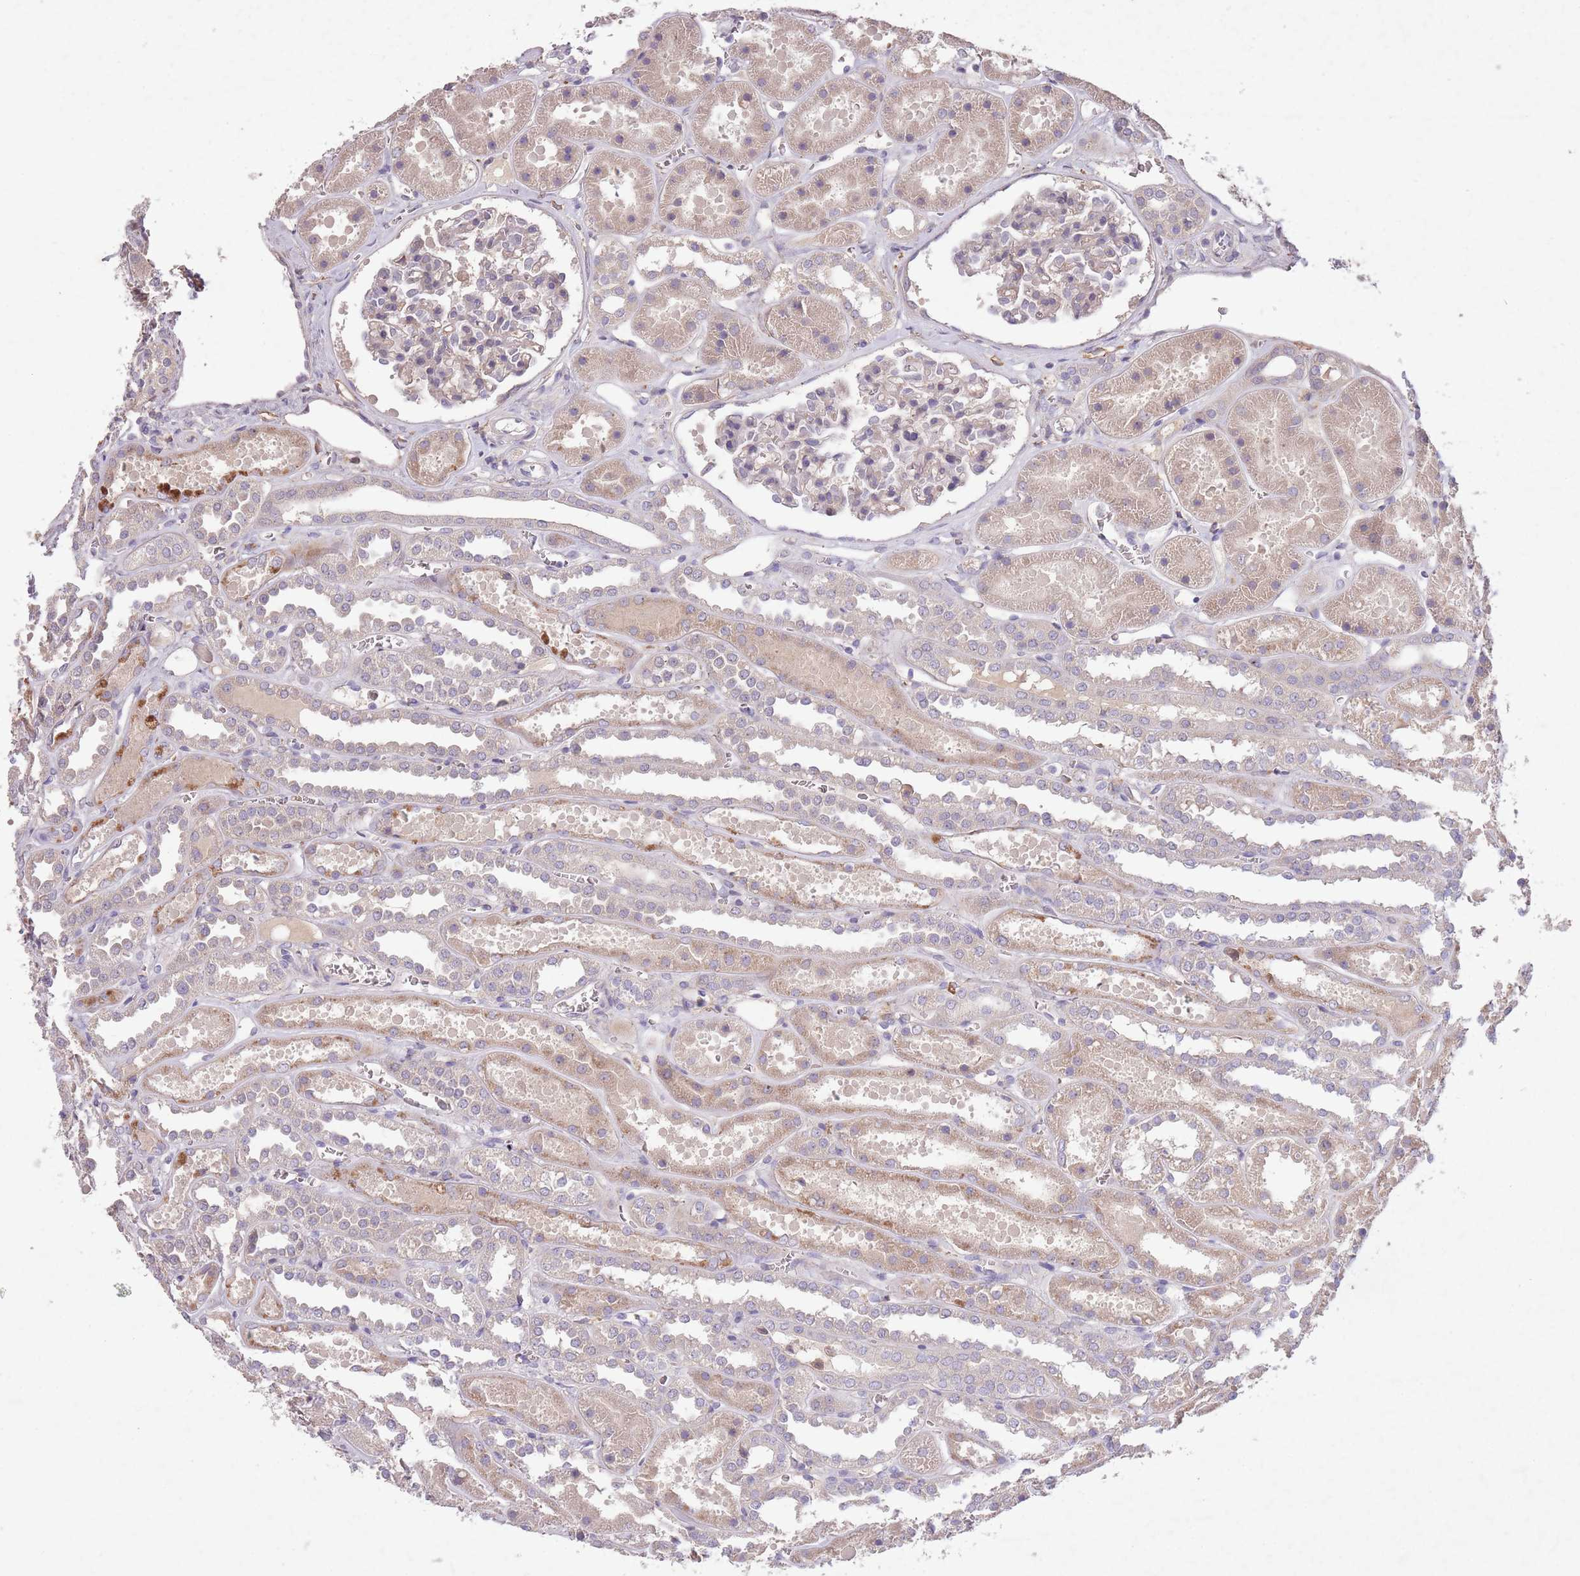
{"staining": {"intensity": "negative", "quantity": "none", "location": "none"}, "tissue": "kidney", "cell_type": "Cells in glomeruli", "image_type": "normal", "snomed": [{"axis": "morphology", "description": "Normal tissue, NOS"}, {"axis": "topography", "description": "Kidney"}], "caption": "IHC of normal human kidney reveals no positivity in cells in glomeruli. The staining is performed using DAB brown chromogen with nuclei counter-stained in using hematoxylin.", "gene": "OR2V1", "patient": {"sex": "female", "age": 41}}